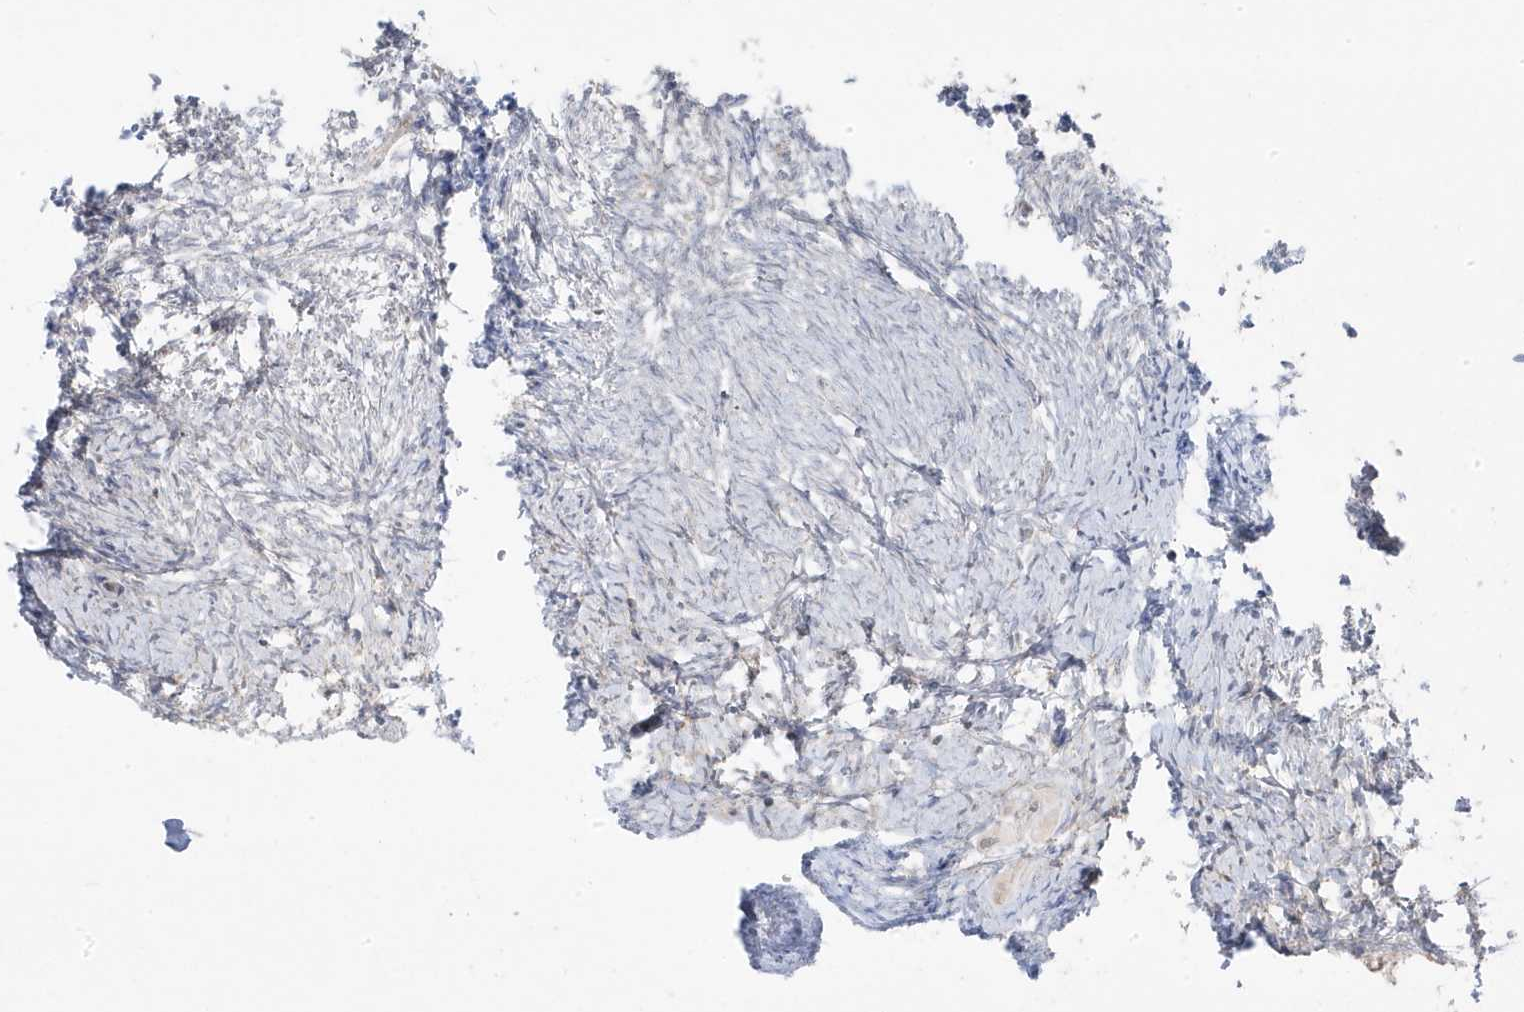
{"staining": {"intensity": "negative", "quantity": "none", "location": "none"}, "tissue": "ovary", "cell_type": "Ovarian stroma cells", "image_type": "normal", "snomed": [{"axis": "morphology", "description": "Normal tissue, NOS"}, {"axis": "topography", "description": "Ovary"}], "caption": "Ovarian stroma cells show no significant expression in normal ovary. (Stains: DAB immunohistochemistry with hematoxylin counter stain, Microscopy: brightfield microscopy at high magnification).", "gene": "ZNF654", "patient": {"sex": "female", "age": 41}}